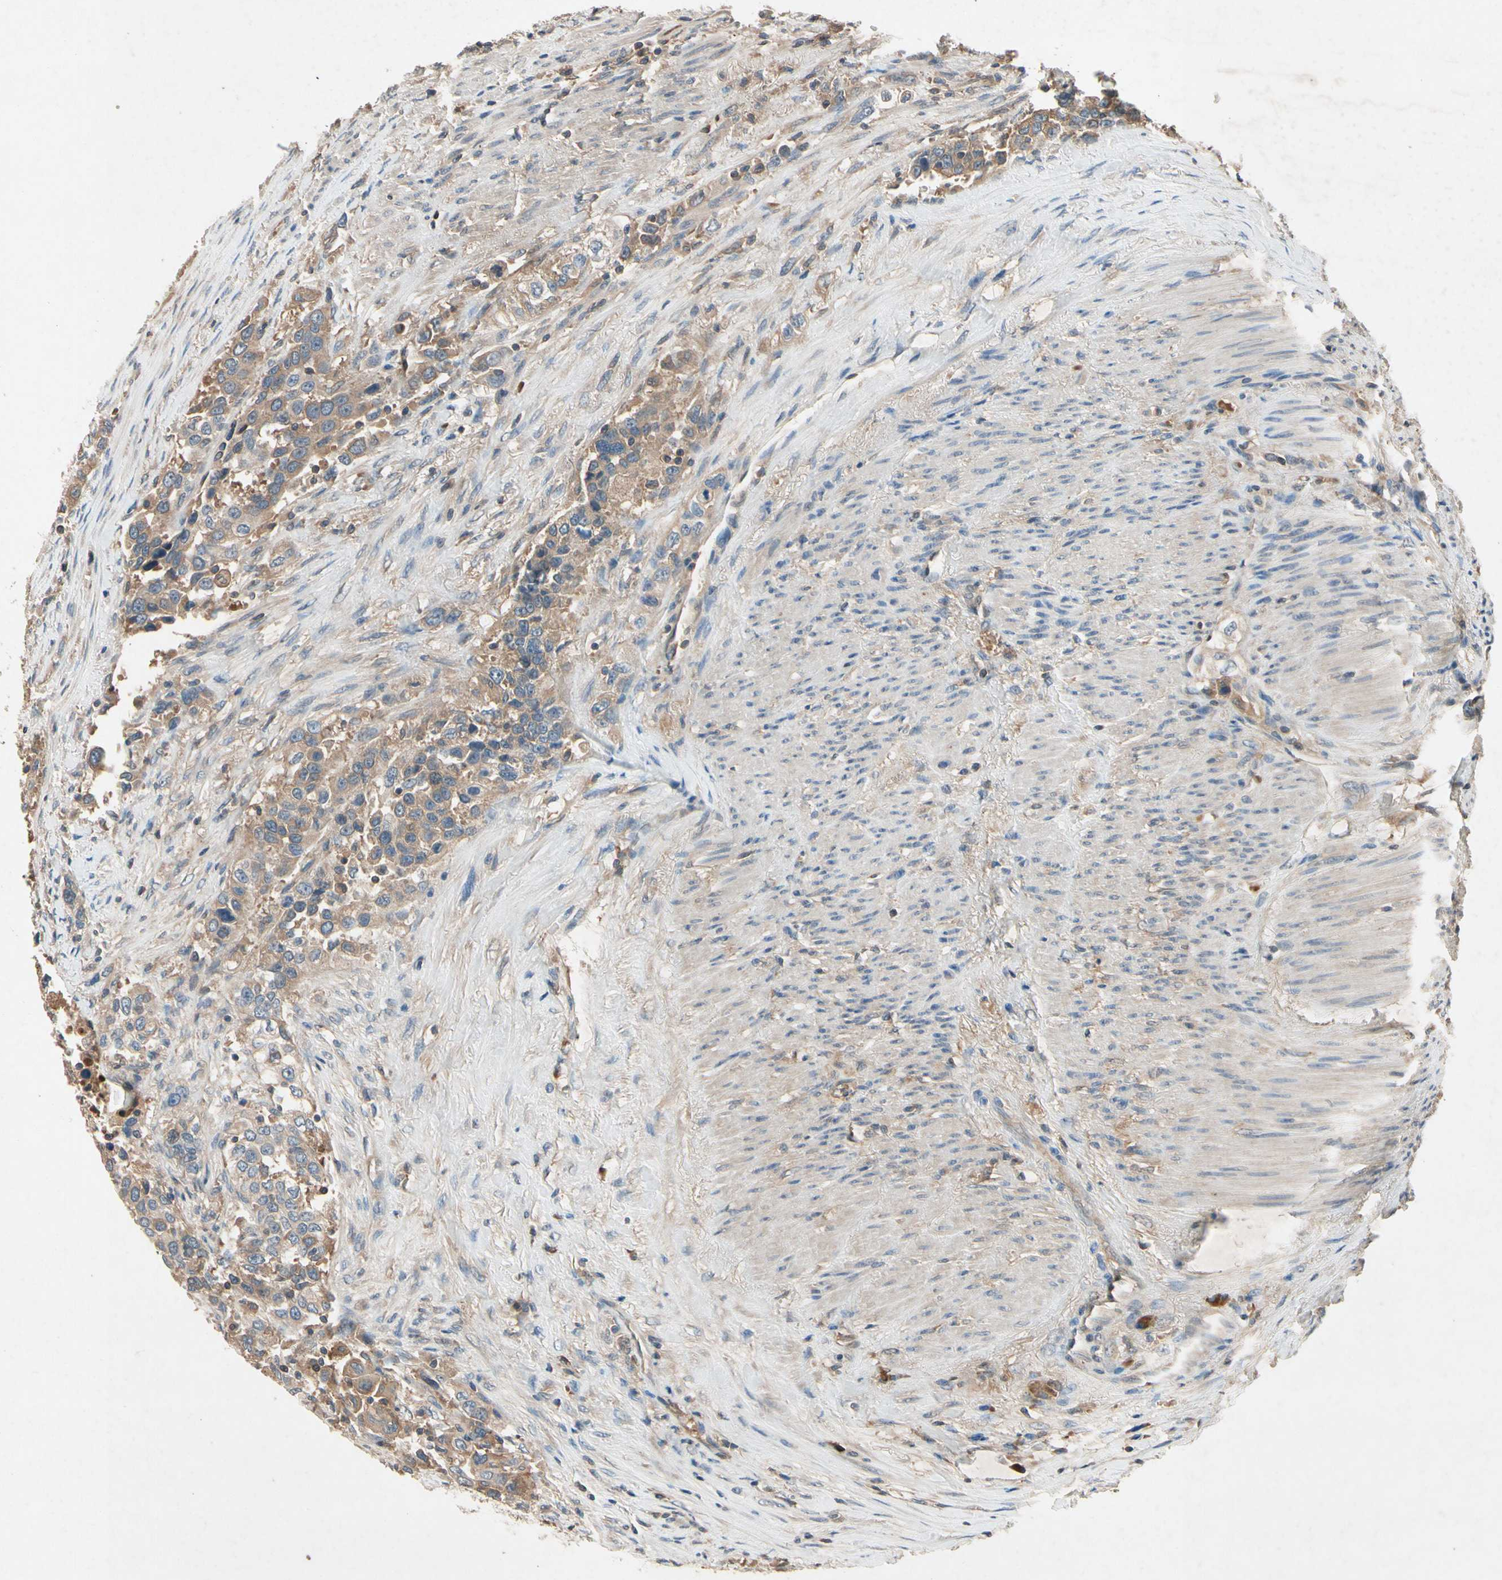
{"staining": {"intensity": "weak", "quantity": ">75%", "location": "cytoplasmic/membranous"}, "tissue": "urothelial cancer", "cell_type": "Tumor cells", "image_type": "cancer", "snomed": [{"axis": "morphology", "description": "Urothelial carcinoma, High grade"}, {"axis": "topography", "description": "Urinary bladder"}], "caption": "The histopathology image exhibits immunohistochemical staining of high-grade urothelial carcinoma. There is weak cytoplasmic/membranous expression is appreciated in about >75% of tumor cells.", "gene": "IL1RL1", "patient": {"sex": "female", "age": 80}}